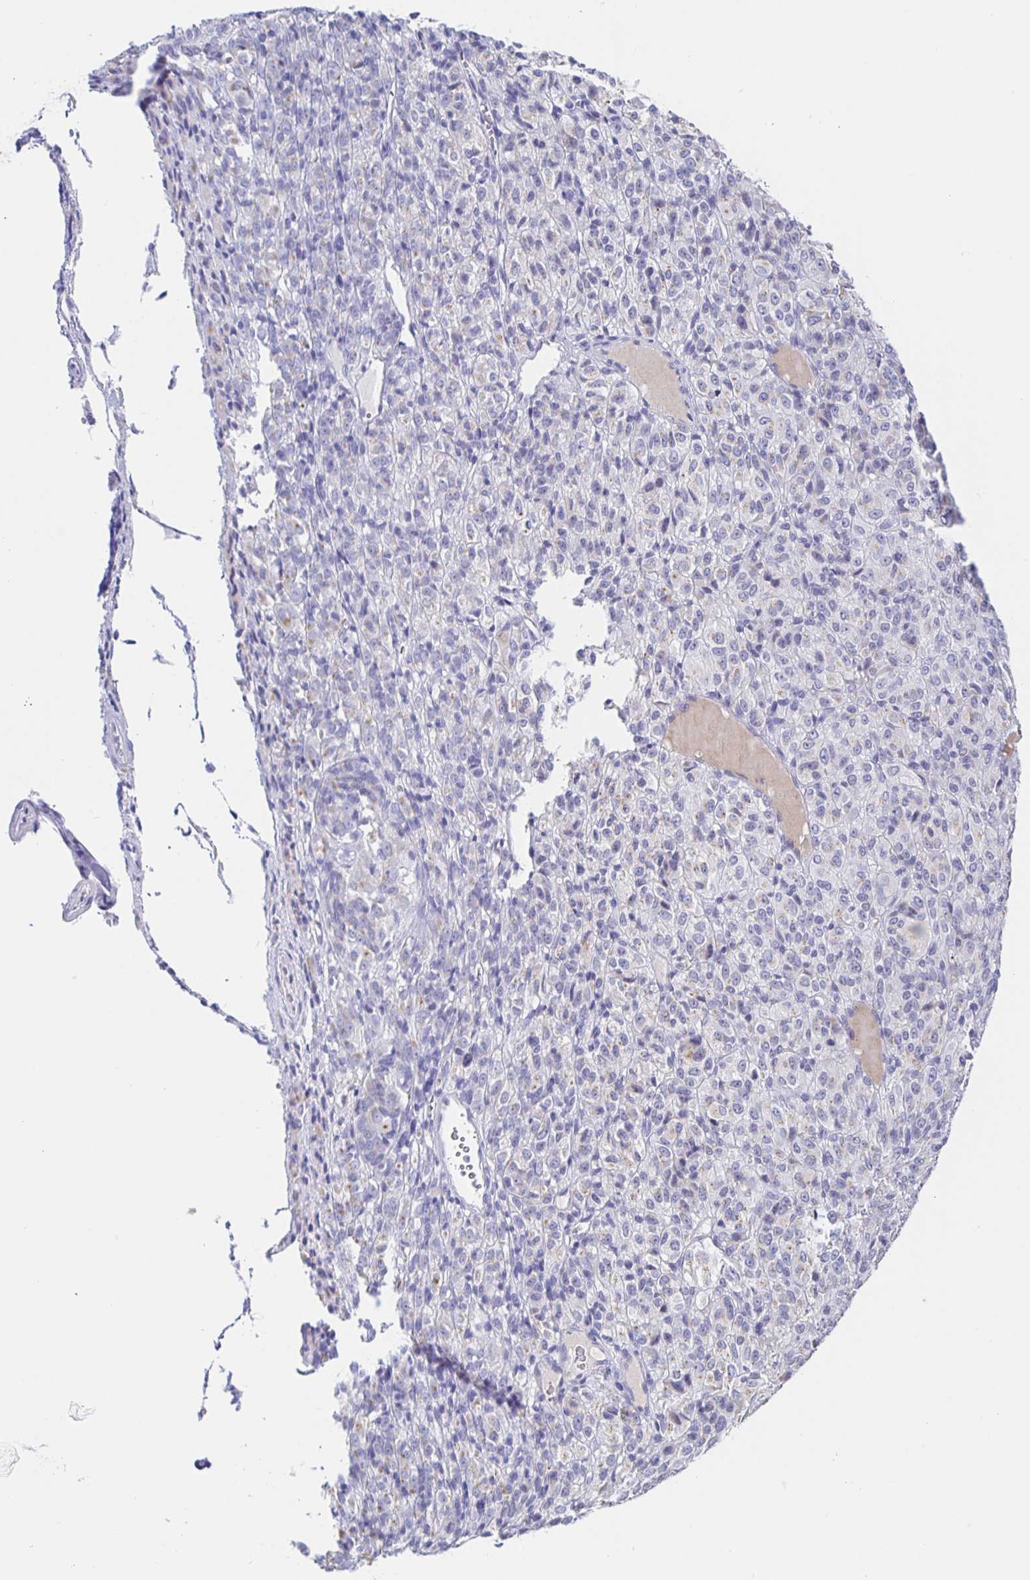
{"staining": {"intensity": "negative", "quantity": "none", "location": "none"}, "tissue": "melanoma", "cell_type": "Tumor cells", "image_type": "cancer", "snomed": [{"axis": "morphology", "description": "Malignant melanoma, Metastatic site"}, {"axis": "topography", "description": "Brain"}], "caption": "Protein analysis of malignant melanoma (metastatic site) exhibits no significant staining in tumor cells.", "gene": "SIAH3", "patient": {"sex": "female", "age": 56}}